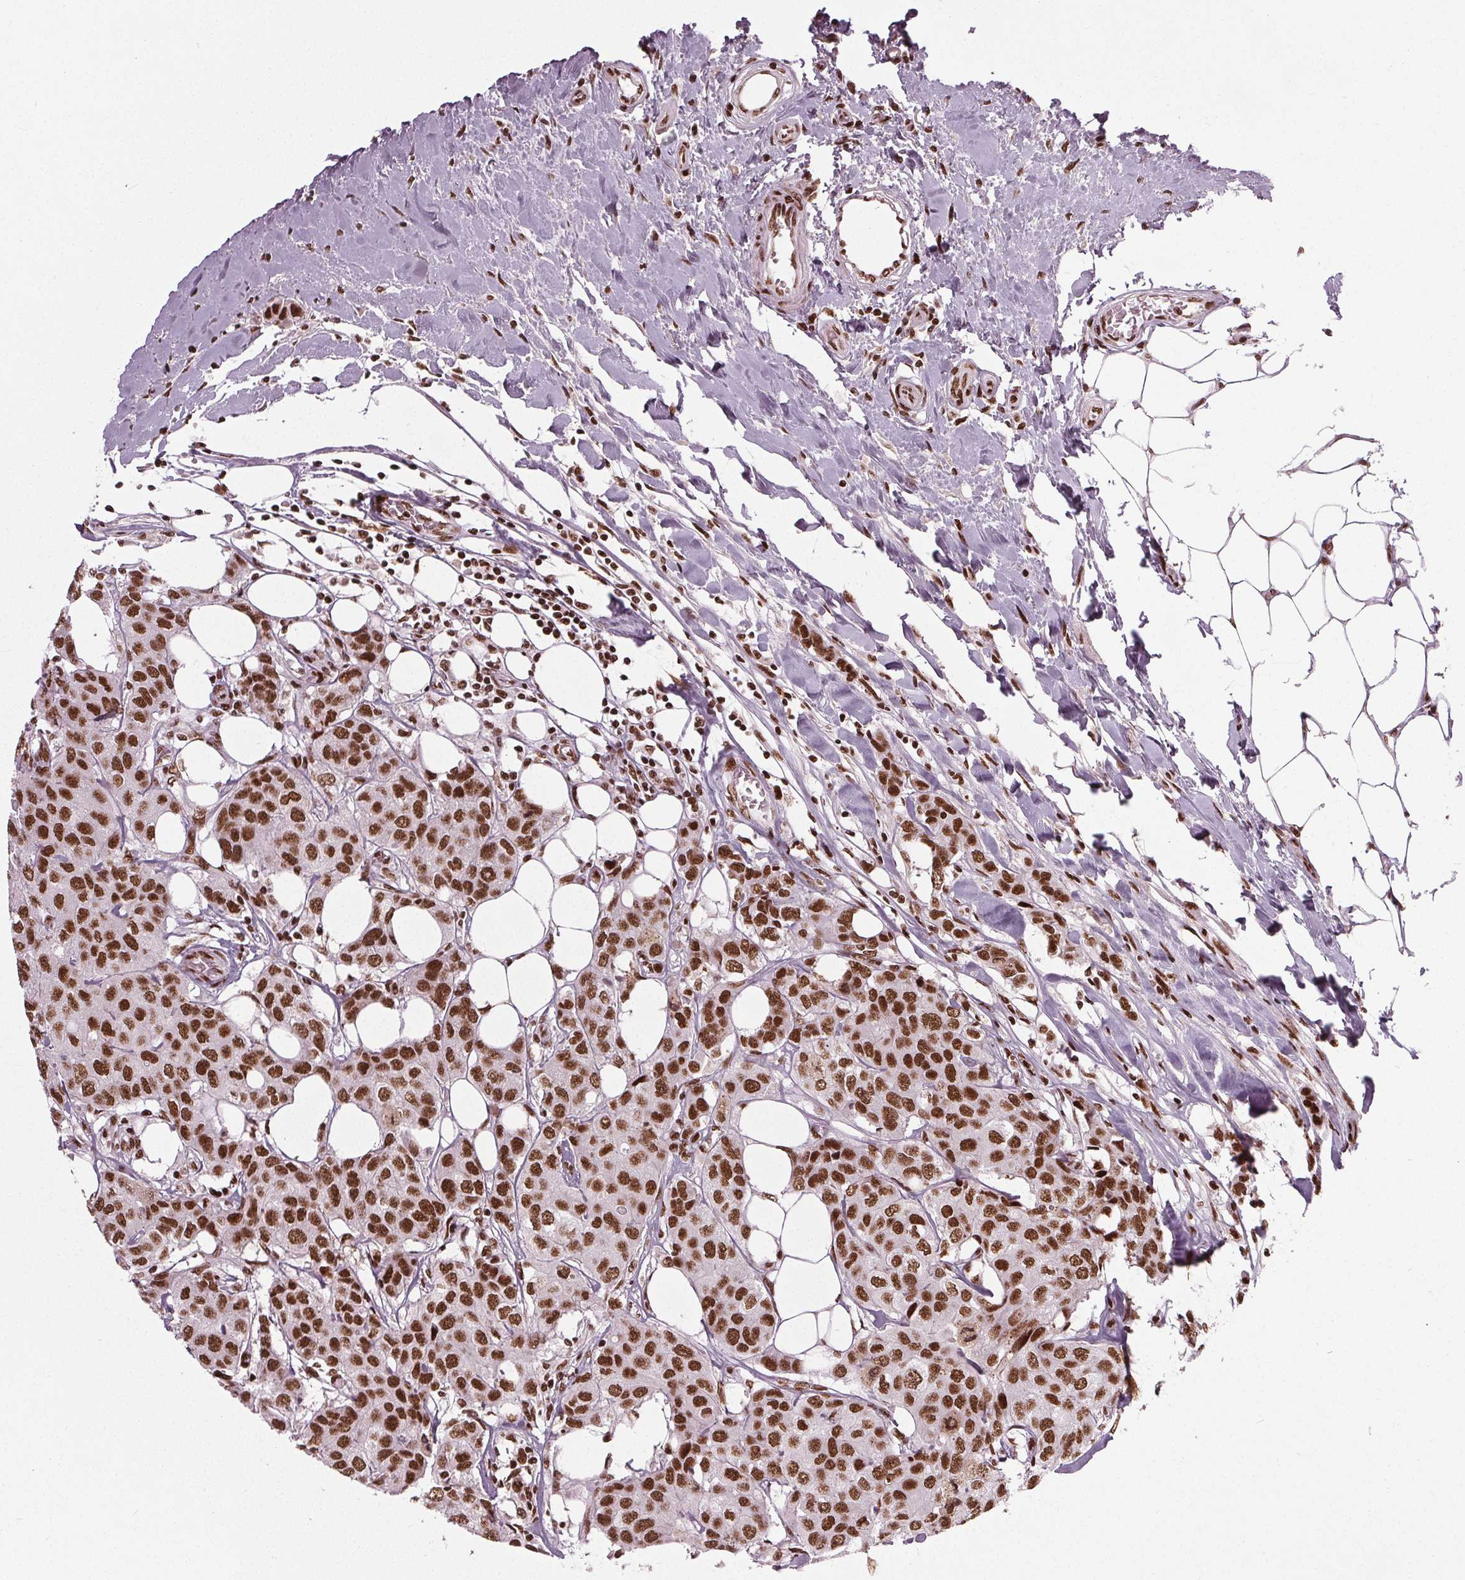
{"staining": {"intensity": "strong", "quantity": ">75%", "location": "nuclear"}, "tissue": "breast cancer", "cell_type": "Tumor cells", "image_type": "cancer", "snomed": [{"axis": "morphology", "description": "Duct carcinoma"}, {"axis": "topography", "description": "Breast"}], "caption": "IHC of breast cancer exhibits high levels of strong nuclear staining in about >75% of tumor cells.", "gene": "BRD4", "patient": {"sex": "female", "age": 80}}